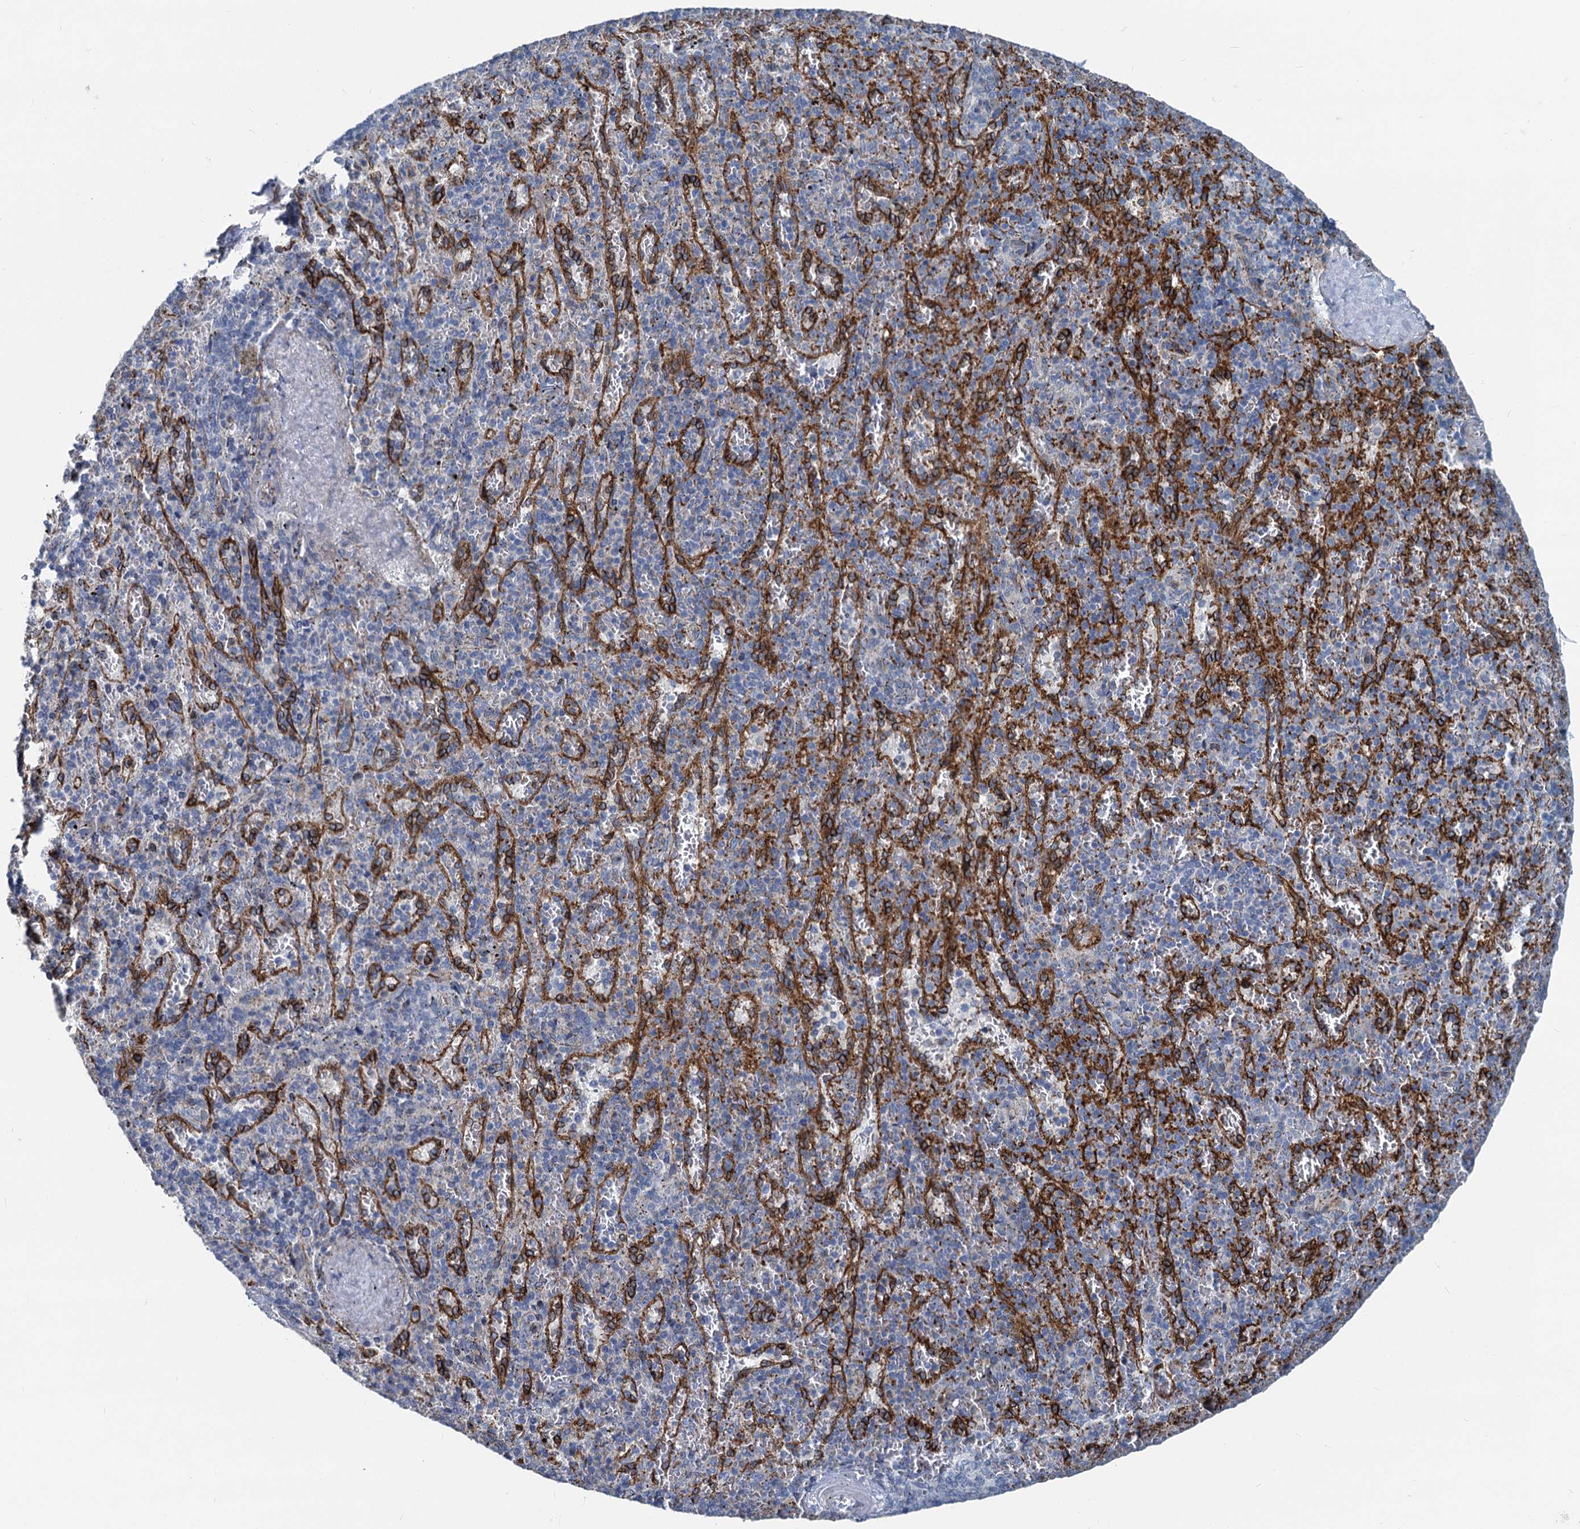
{"staining": {"intensity": "negative", "quantity": "none", "location": "none"}, "tissue": "spleen", "cell_type": "Cells in red pulp", "image_type": "normal", "snomed": [{"axis": "morphology", "description": "Normal tissue, NOS"}, {"axis": "topography", "description": "Spleen"}], "caption": "Immunohistochemistry (IHC) of unremarkable human spleen displays no expression in cells in red pulp.", "gene": "ASXL3", "patient": {"sex": "male", "age": 82}}